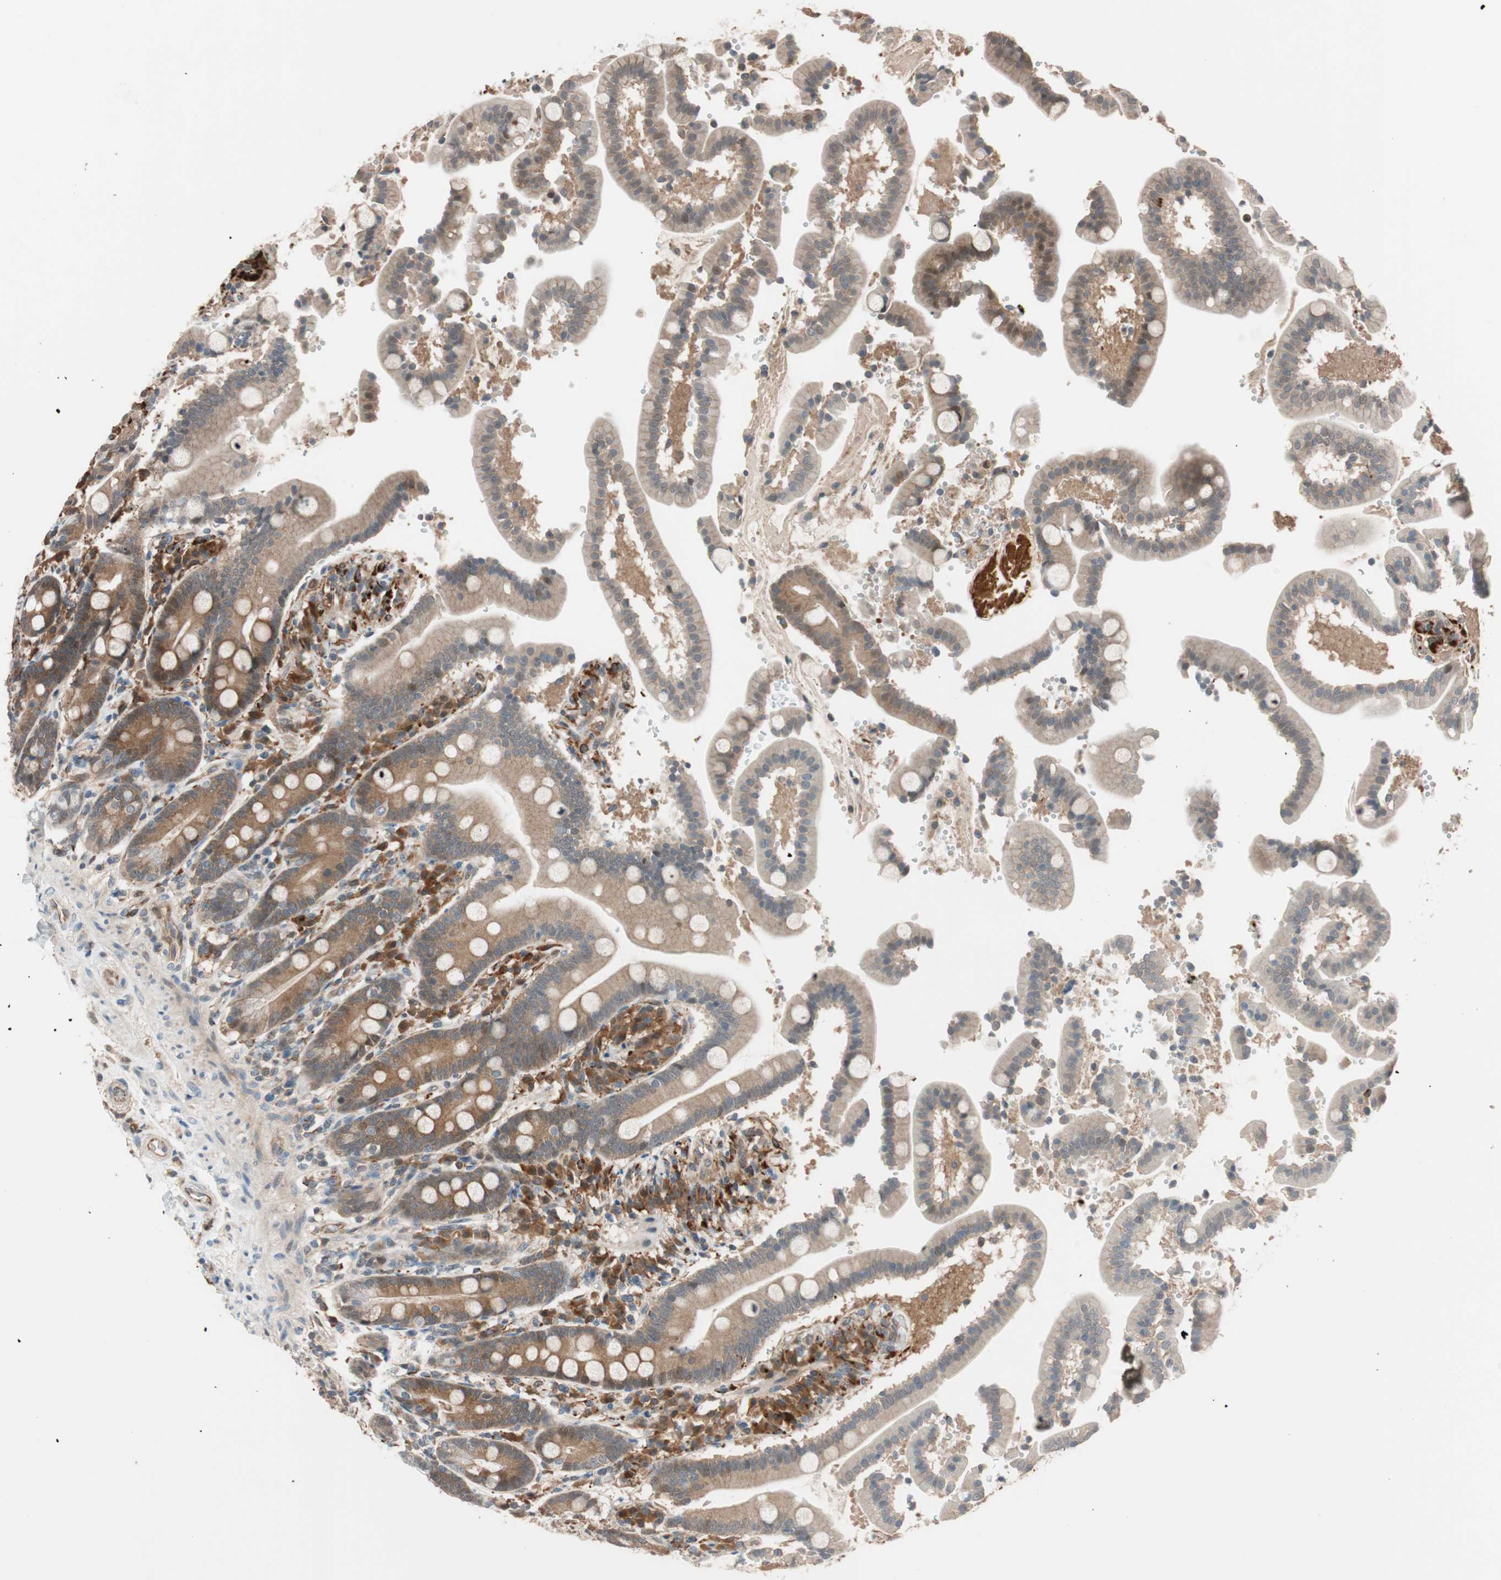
{"staining": {"intensity": "moderate", "quantity": ">75%", "location": "cytoplasmic/membranous"}, "tissue": "duodenum", "cell_type": "Glandular cells", "image_type": "normal", "snomed": [{"axis": "morphology", "description": "Normal tissue, NOS"}, {"axis": "topography", "description": "Small intestine, NOS"}], "caption": "Immunohistochemical staining of benign duodenum shows >75% levels of moderate cytoplasmic/membranous protein expression in approximately >75% of glandular cells.", "gene": "P3R3URF", "patient": {"sex": "female", "age": 71}}